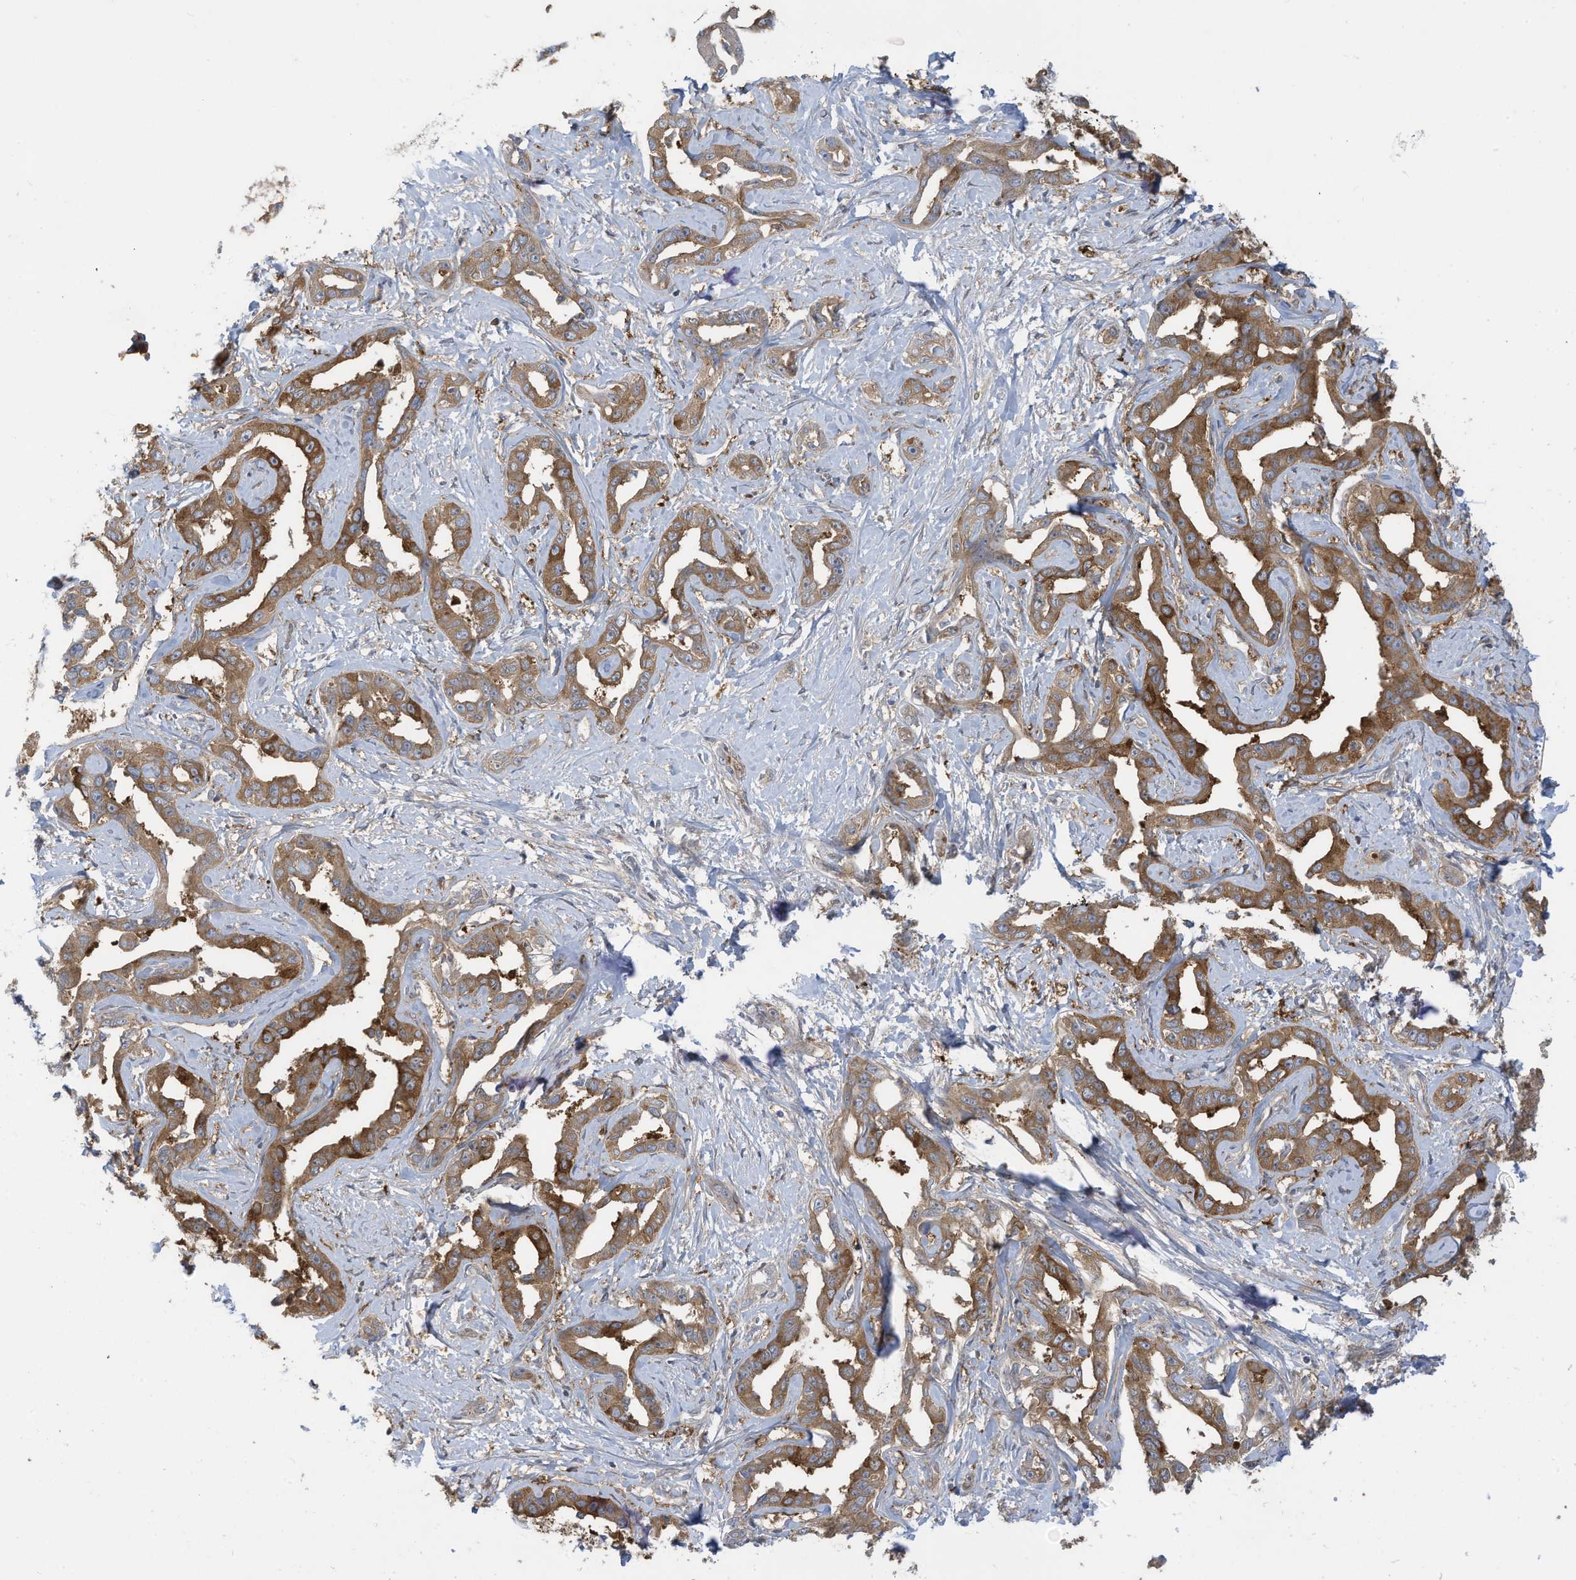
{"staining": {"intensity": "moderate", "quantity": ">75%", "location": "cytoplasmic/membranous"}, "tissue": "liver cancer", "cell_type": "Tumor cells", "image_type": "cancer", "snomed": [{"axis": "morphology", "description": "Cholangiocarcinoma"}, {"axis": "topography", "description": "Liver"}], "caption": "DAB (3,3'-diaminobenzidine) immunohistochemical staining of human liver cancer (cholangiocarcinoma) shows moderate cytoplasmic/membranous protein staining in about >75% of tumor cells. The staining was performed using DAB (3,3'-diaminobenzidine) to visualize the protein expression in brown, while the nuclei were stained in blue with hematoxylin (Magnification: 20x).", "gene": "ADI1", "patient": {"sex": "male", "age": 59}}